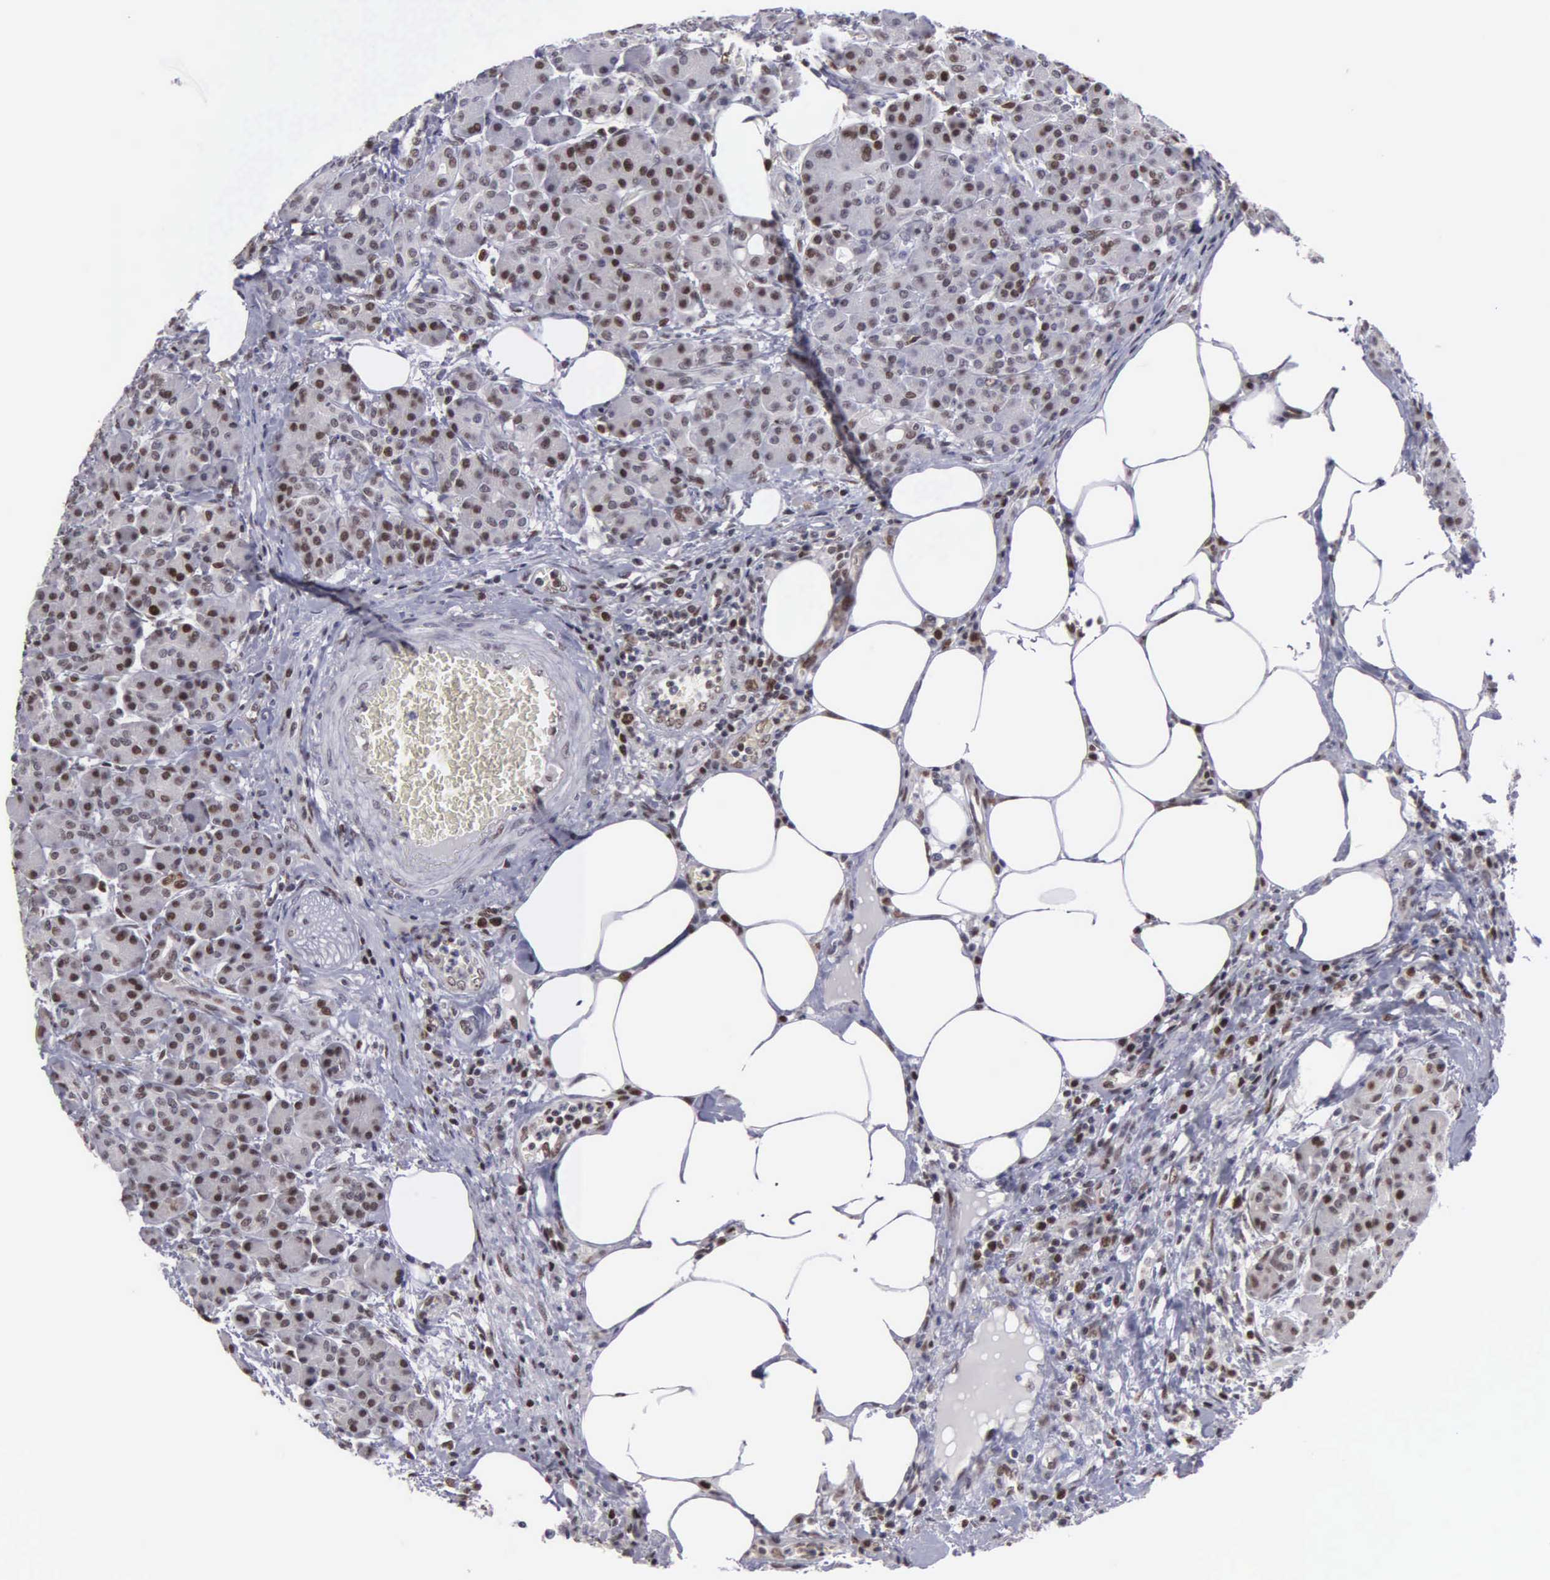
{"staining": {"intensity": "moderate", "quantity": ">75%", "location": "nuclear"}, "tissue": "pancreas", "cell_type": "Exocrine glandular cells", "image_type": "normal", "snomed": [{"axis": "morphology", "description": "Normal tissue, NOS"}, {"axis": "topography", "description": "Pancreas"}], "caption": "Human pancreas stained for a protein (brown) demonstrates moderate nuclear positive staining in about >75% of exocrine glandular cells.", "gene": "UBR7", "patient": {"sex": "female", "age": 73}}